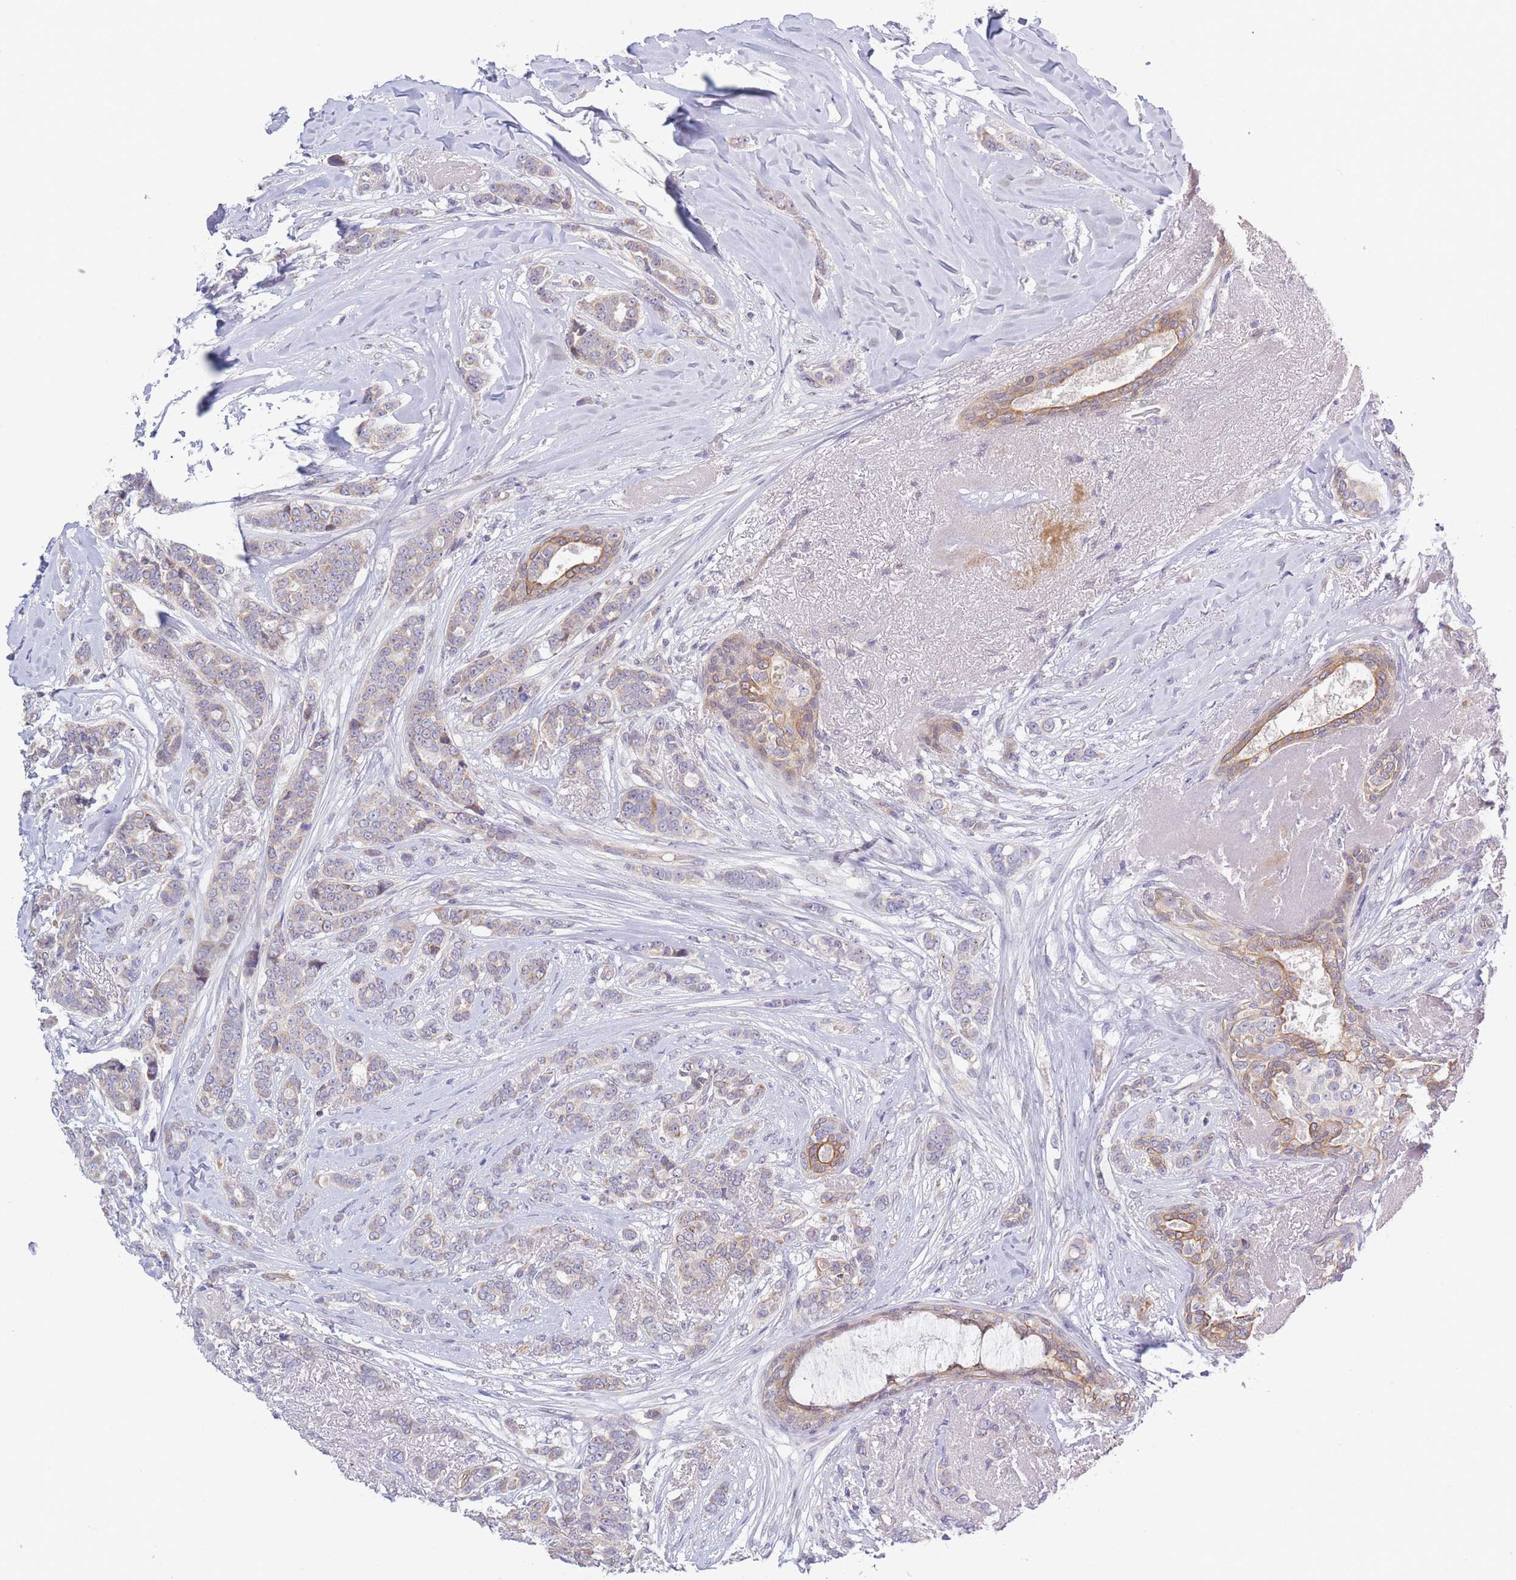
{"staining": {"intensity": "weak", "quantity": "25%-75%", "location": "cytoplasmic/membranous"}, "tissue": "breast cancer", "cell_type": "Tumor cells", "image_type": "cancer", "snomed": [{"axis": "morphology", "description": "Lobular carcinoma"}, {"axis": "topography", "description": "Breast"}], "caption": "Immunohistochemical staining of human breast cancer reveals low levels of weak cytoplasmic/membranous staining in about 25%-75% of tumor cells.", "gene": "FAM227B", "patient": {"sex": "female", "age": 51}}